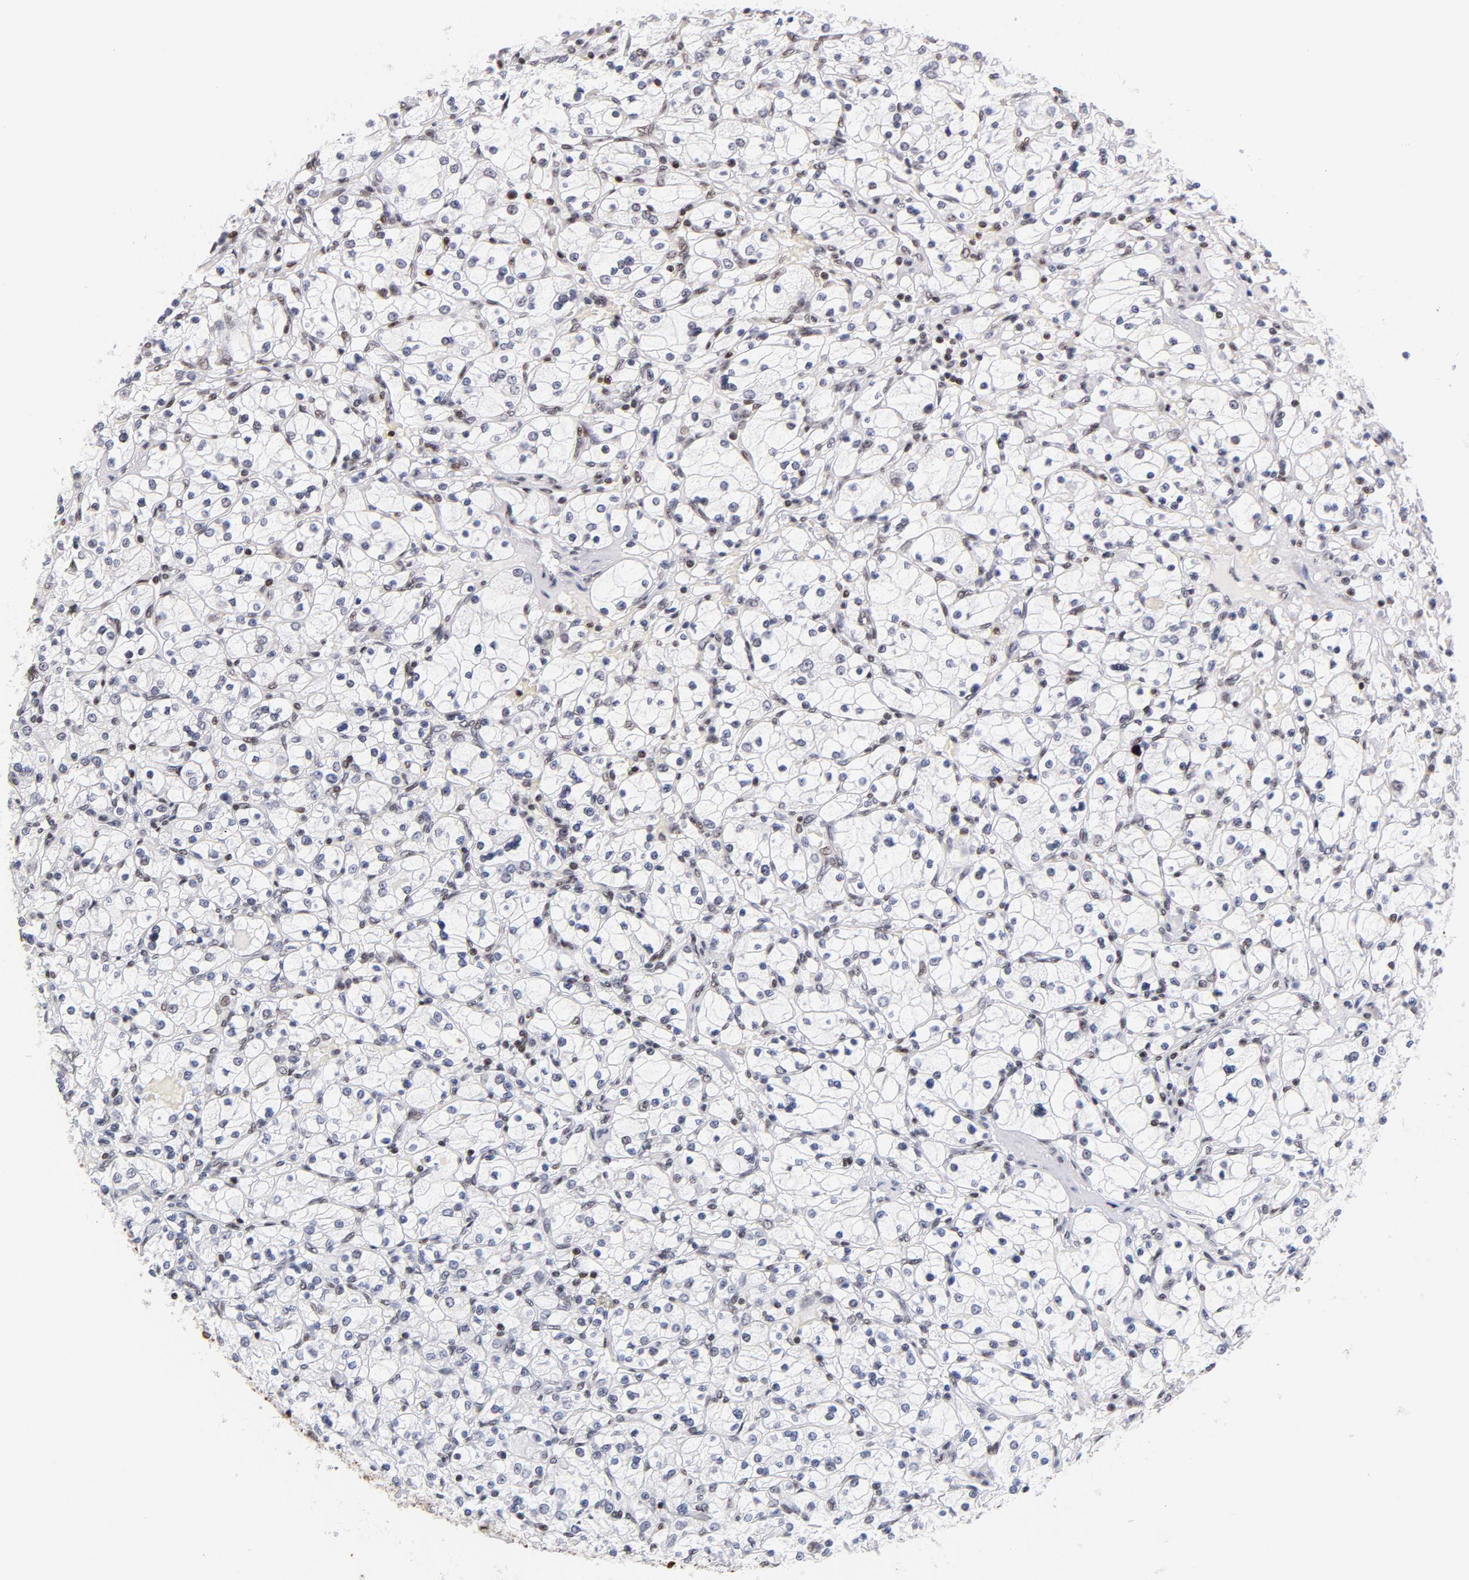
{"staining": {"intensity": "moderate", "quantity": "25%-75%", "location": "nuclear"}, "tissue": "renal cancer", "cell_type": "Tumor cells", "image_type": "cancer", "snomed": [{"axis": "morphology", "description": "Adenocarcinoma, NOS"}, {"axis": "topography", "description": "Kidney"}], "caption": "Human renal adenocarcinoma stained for a protein (brown) reveals moderate nuclear positive staining in approximately 25%-75% of tumor cells.", "gene": "TOP2B", "patient": {"sex": "female", "age": 83}}